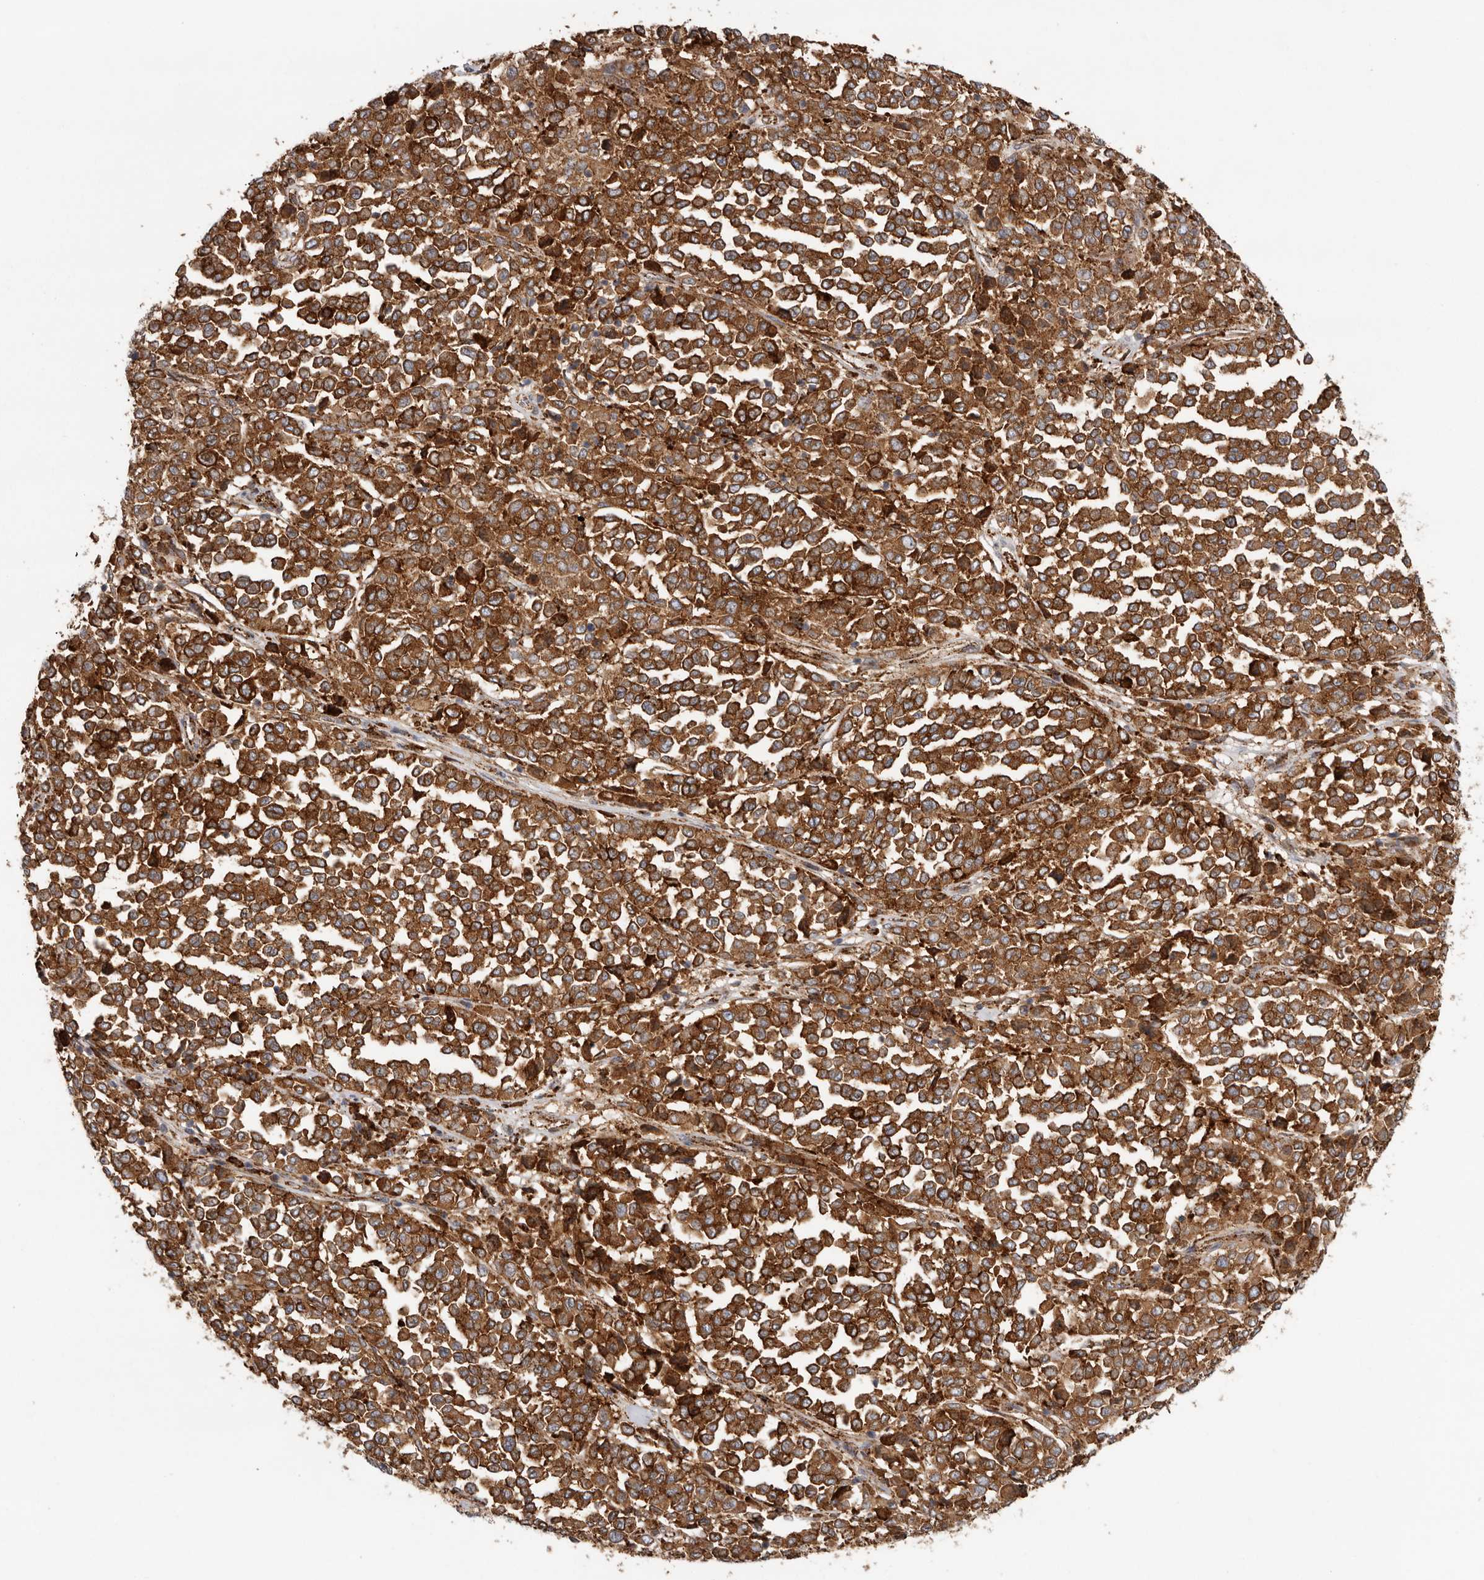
{"staining": {"intensity": "strong", "quantity": ">75%", "location": "cytoplasmic/membranous"}, "tissue": "melanoma", "cell_type": "Tumor cells", "image_type": "cancer", "snomed": [{"axis": "morphology", "description": "Malignant melanoma, Metastatic site"}, {"axis": "topography", "description": "Pancreas"}], "caption": "The histopathology image demonstrates staining of melanoma, revealing strong cytoplasmic/membranous protein positivity (brown color) within tumor cells.", "gene": "GRN", "patient": {"sex": "female", "age": 30}}